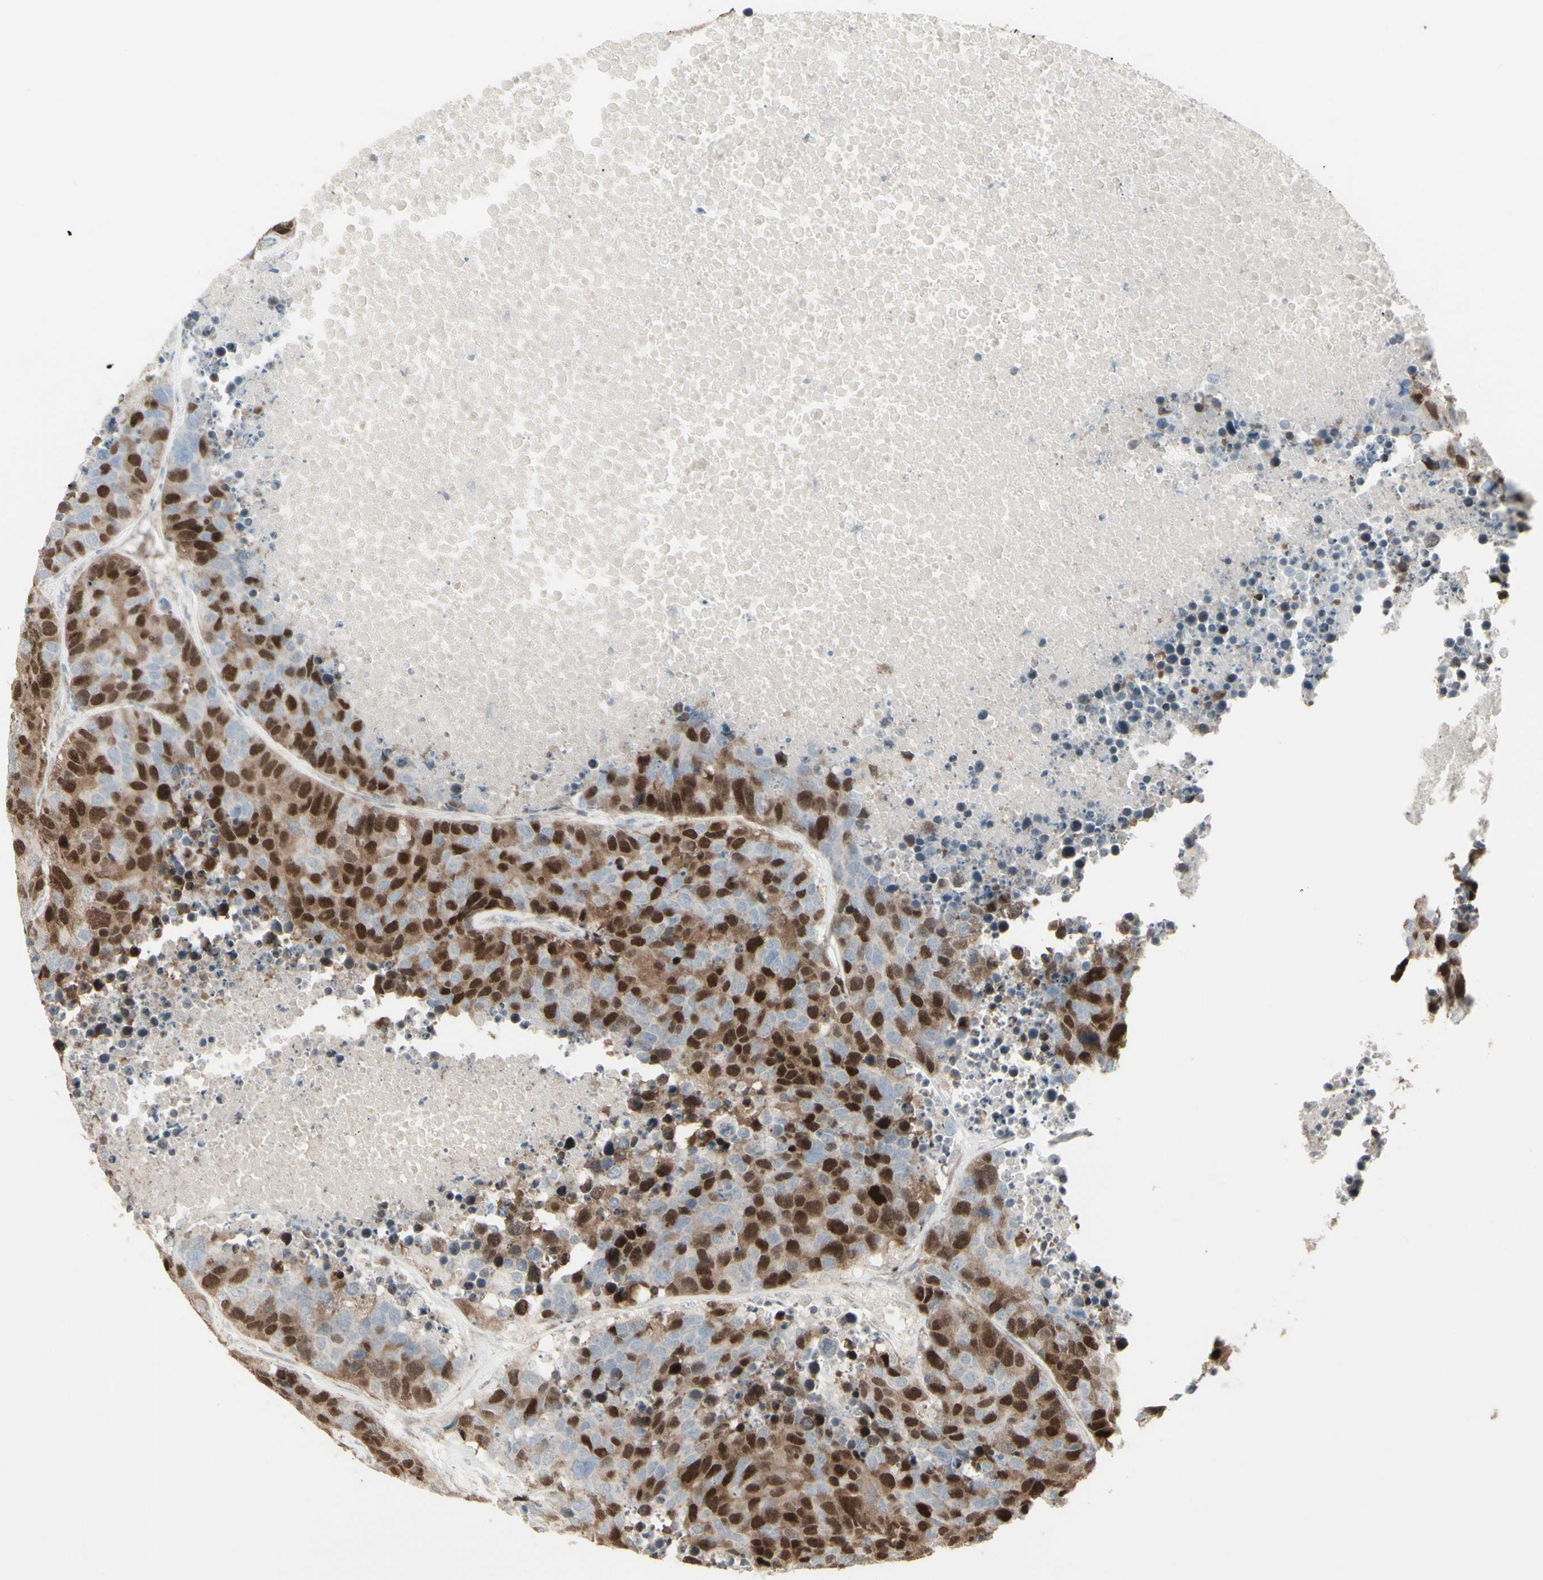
{"staining": {"intensity": "strong", "quantity": ">75%", "location": "nuclear"}, "tissue": "carcinoid", "cell_type": "Tumor cells", "image_type": "cancer", "snomed": [{"axis": "morphology", "description": "Carcinoid, malignant, NOS"}, {"axis": "topography", "description": "Lung"}], "caption": "This histopathology image shows immunohistochemistry staining of carcinoid (malignant), with high strong nuclear positivity in approximately >75% of tumor cells.", "gene": "GMNN", "patient": {"sex": "male", "age": 60}}